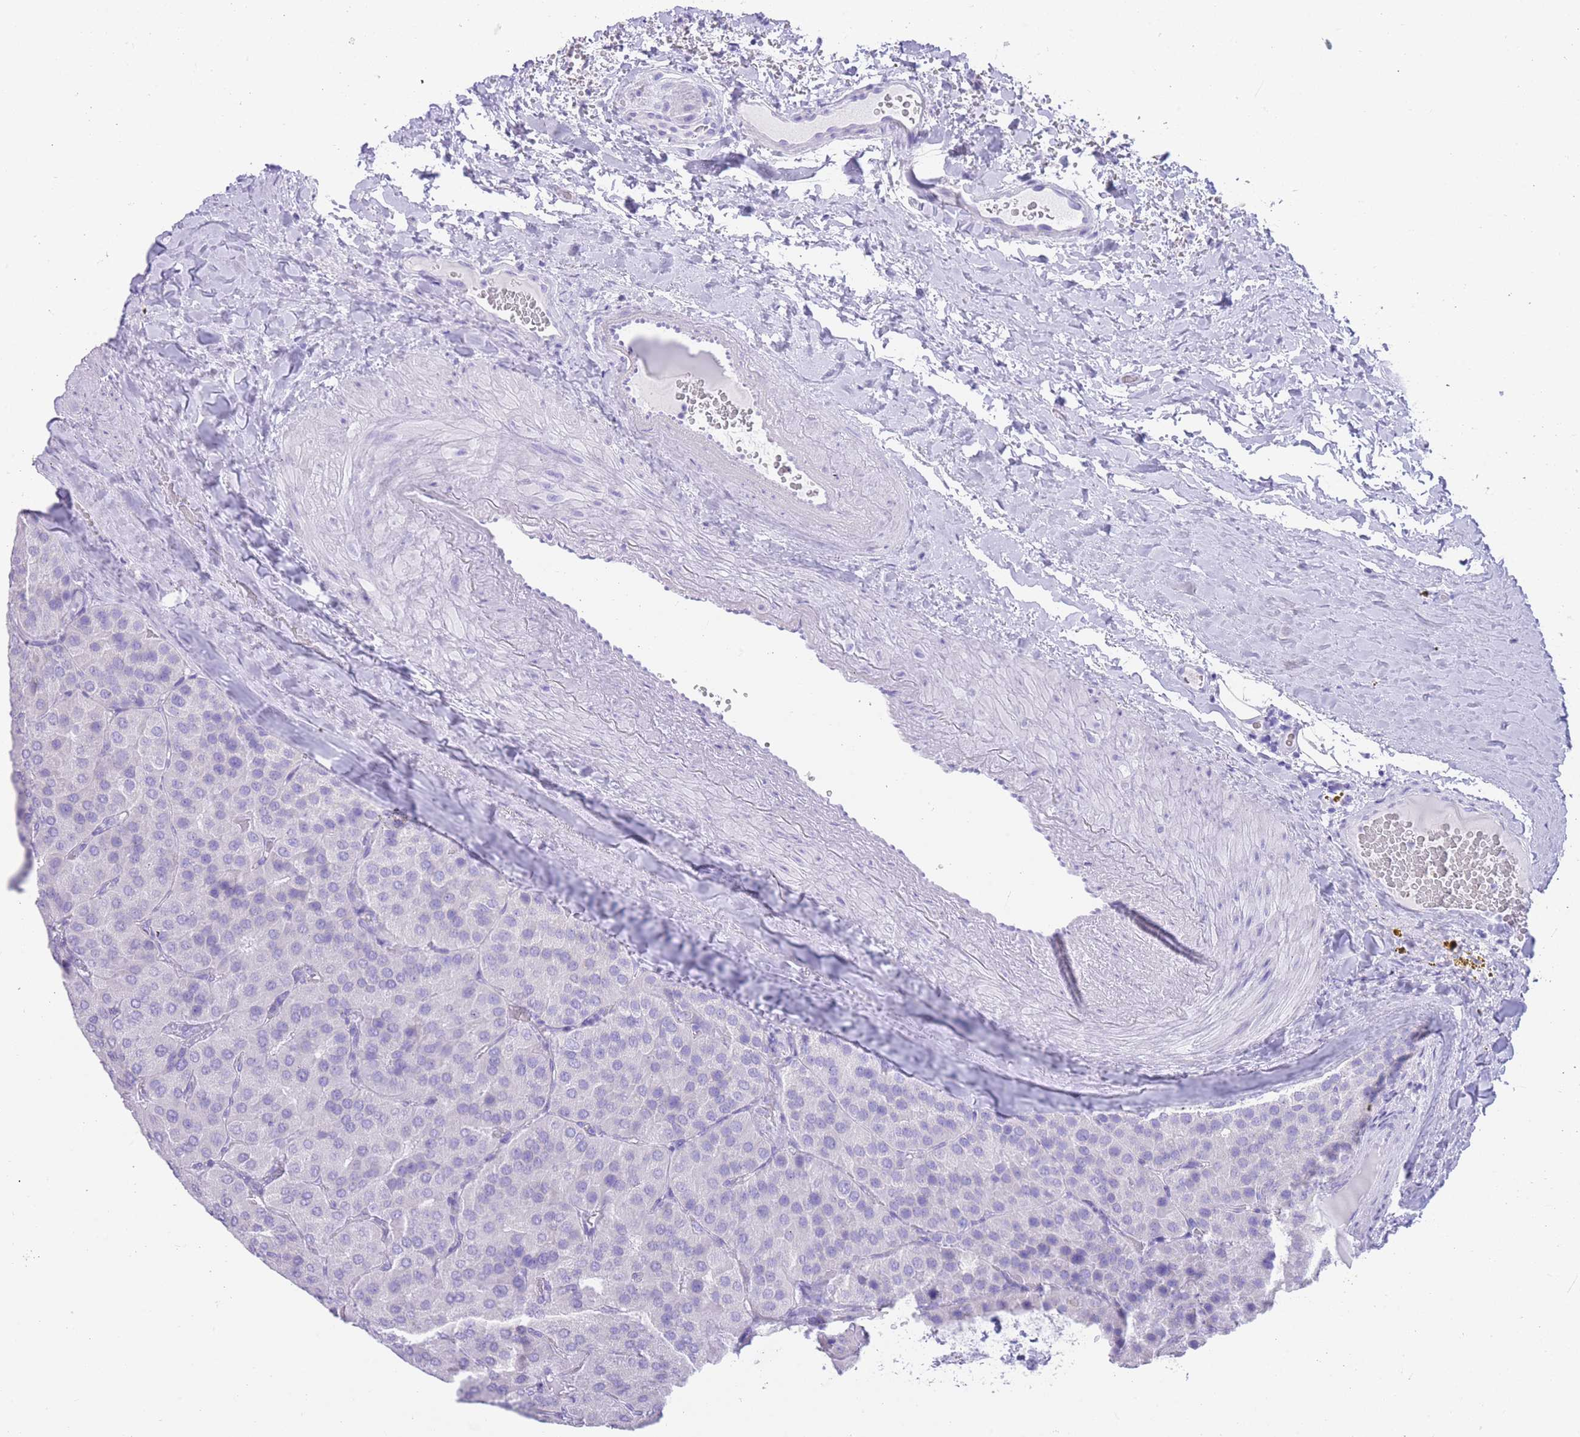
{"staining": {"intensity": "negative", "quantity": "none", "location": "none"}, "tissue": "parathyroid gland", "cell_type": "Glandular cells", "image_type": "normal", "snomed": [{"axis": "morphology", "description": "Normal tissue, NOS"}, {"axis": "morphology", "description": "Adenoma, NOS"}, {"axis": "topography", "description": "Parathyroid gland"}], "caption": "Unremarkable parathyroid gland was stained to show a protein in brown. There is no significant expression in glandular cells. (DAB immunohistochemistry (IHC), high magnification).", "gene": "ELOA2", "patient": {"sex": "female", "age": 86}}